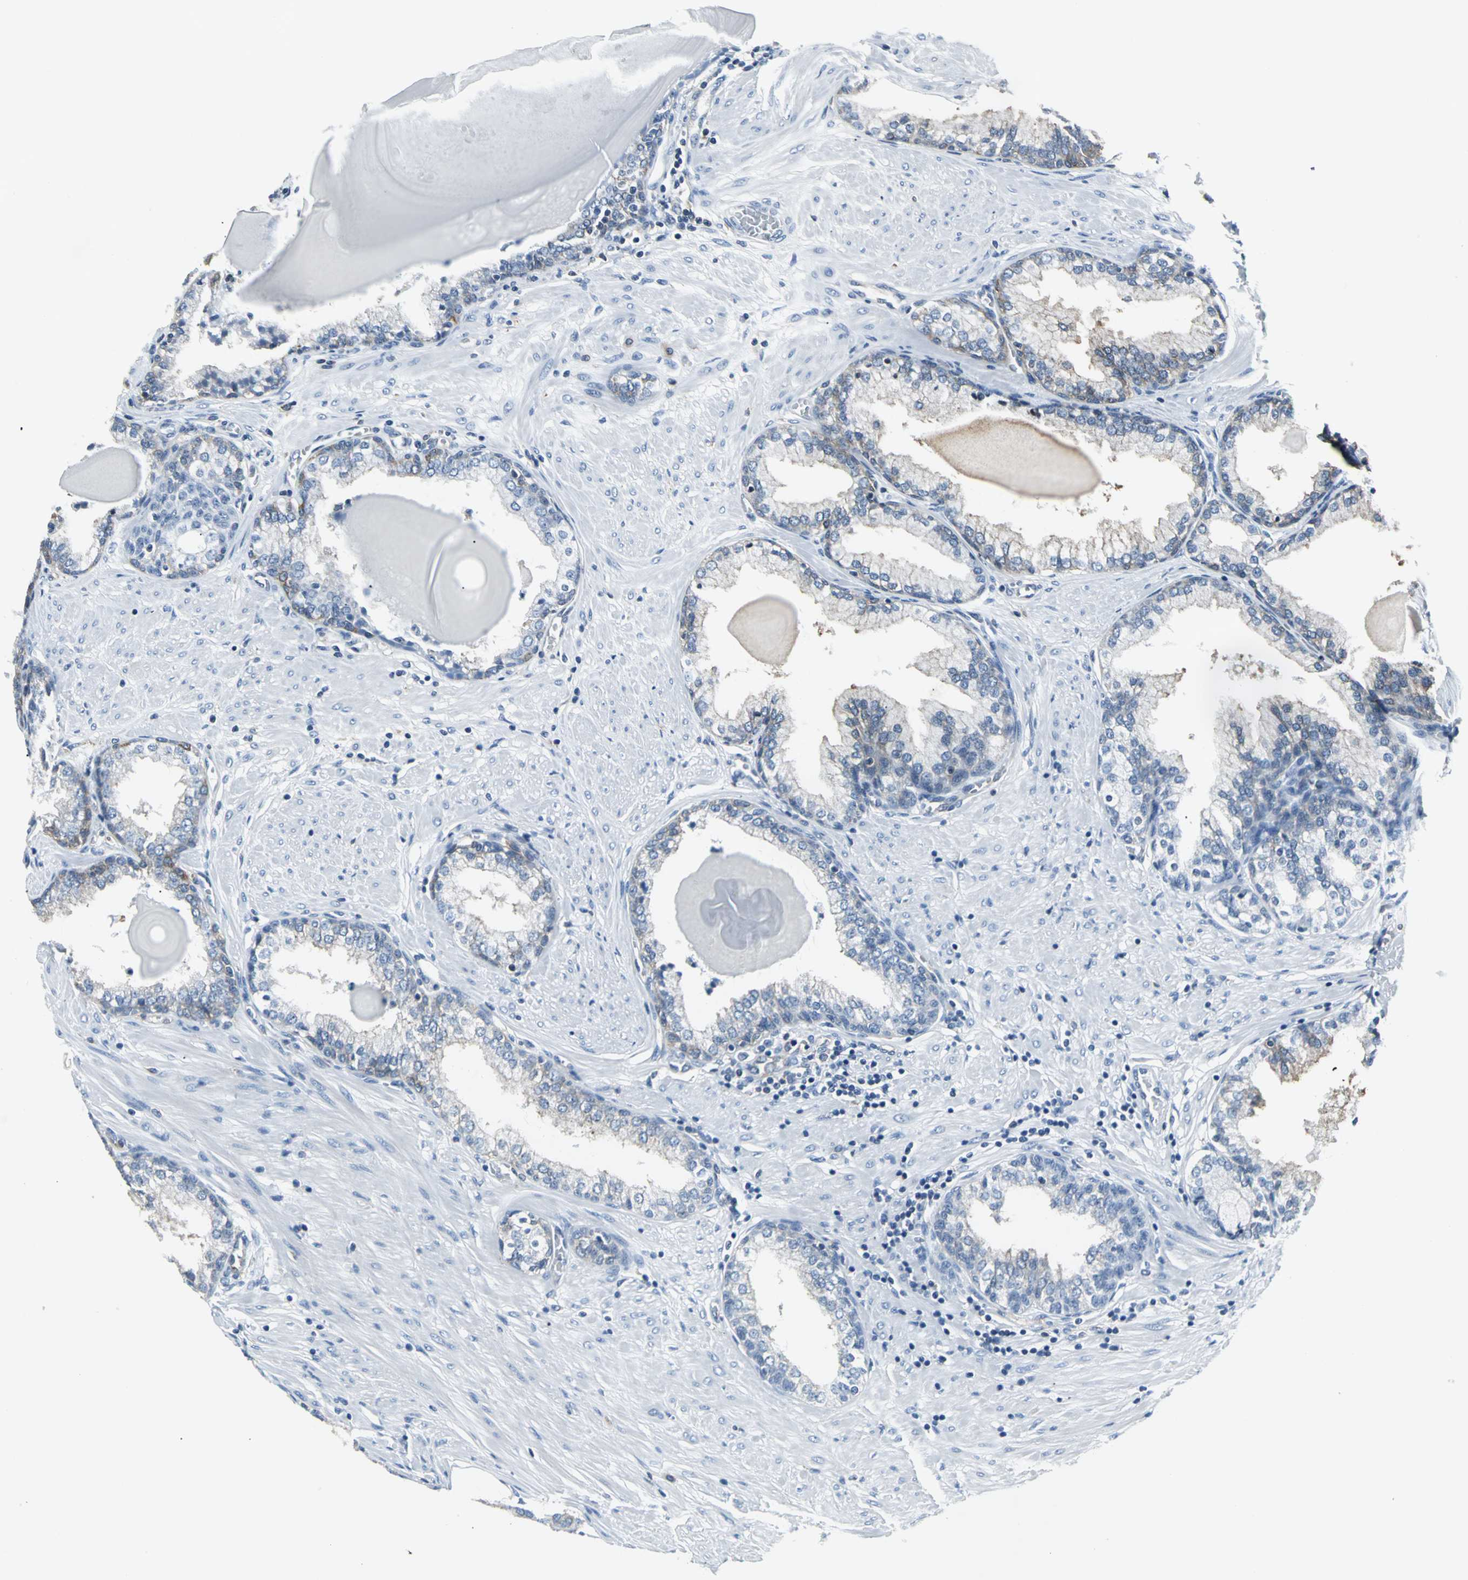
{"staining": {"intensity": "moderate", "quantity": "<25%", "location": "cytoplasmic/membranous"}, "tissue": "prostate", "cell_type": "Glandular cells", "image_type": "normal", "snomed": [{"axis": "morphology", "description": "Normal tissue, NOS"}, {"axis": "topography", "description": "Prostate"}], "caption": "Immunohistochemistry of normal prostate demonstrates low levels of moderate cytoplasmic/membranous staining in about <25% of glandular cells.", "gene": "IQGAP2", "patient": {"sex": "male", "age": 51}}